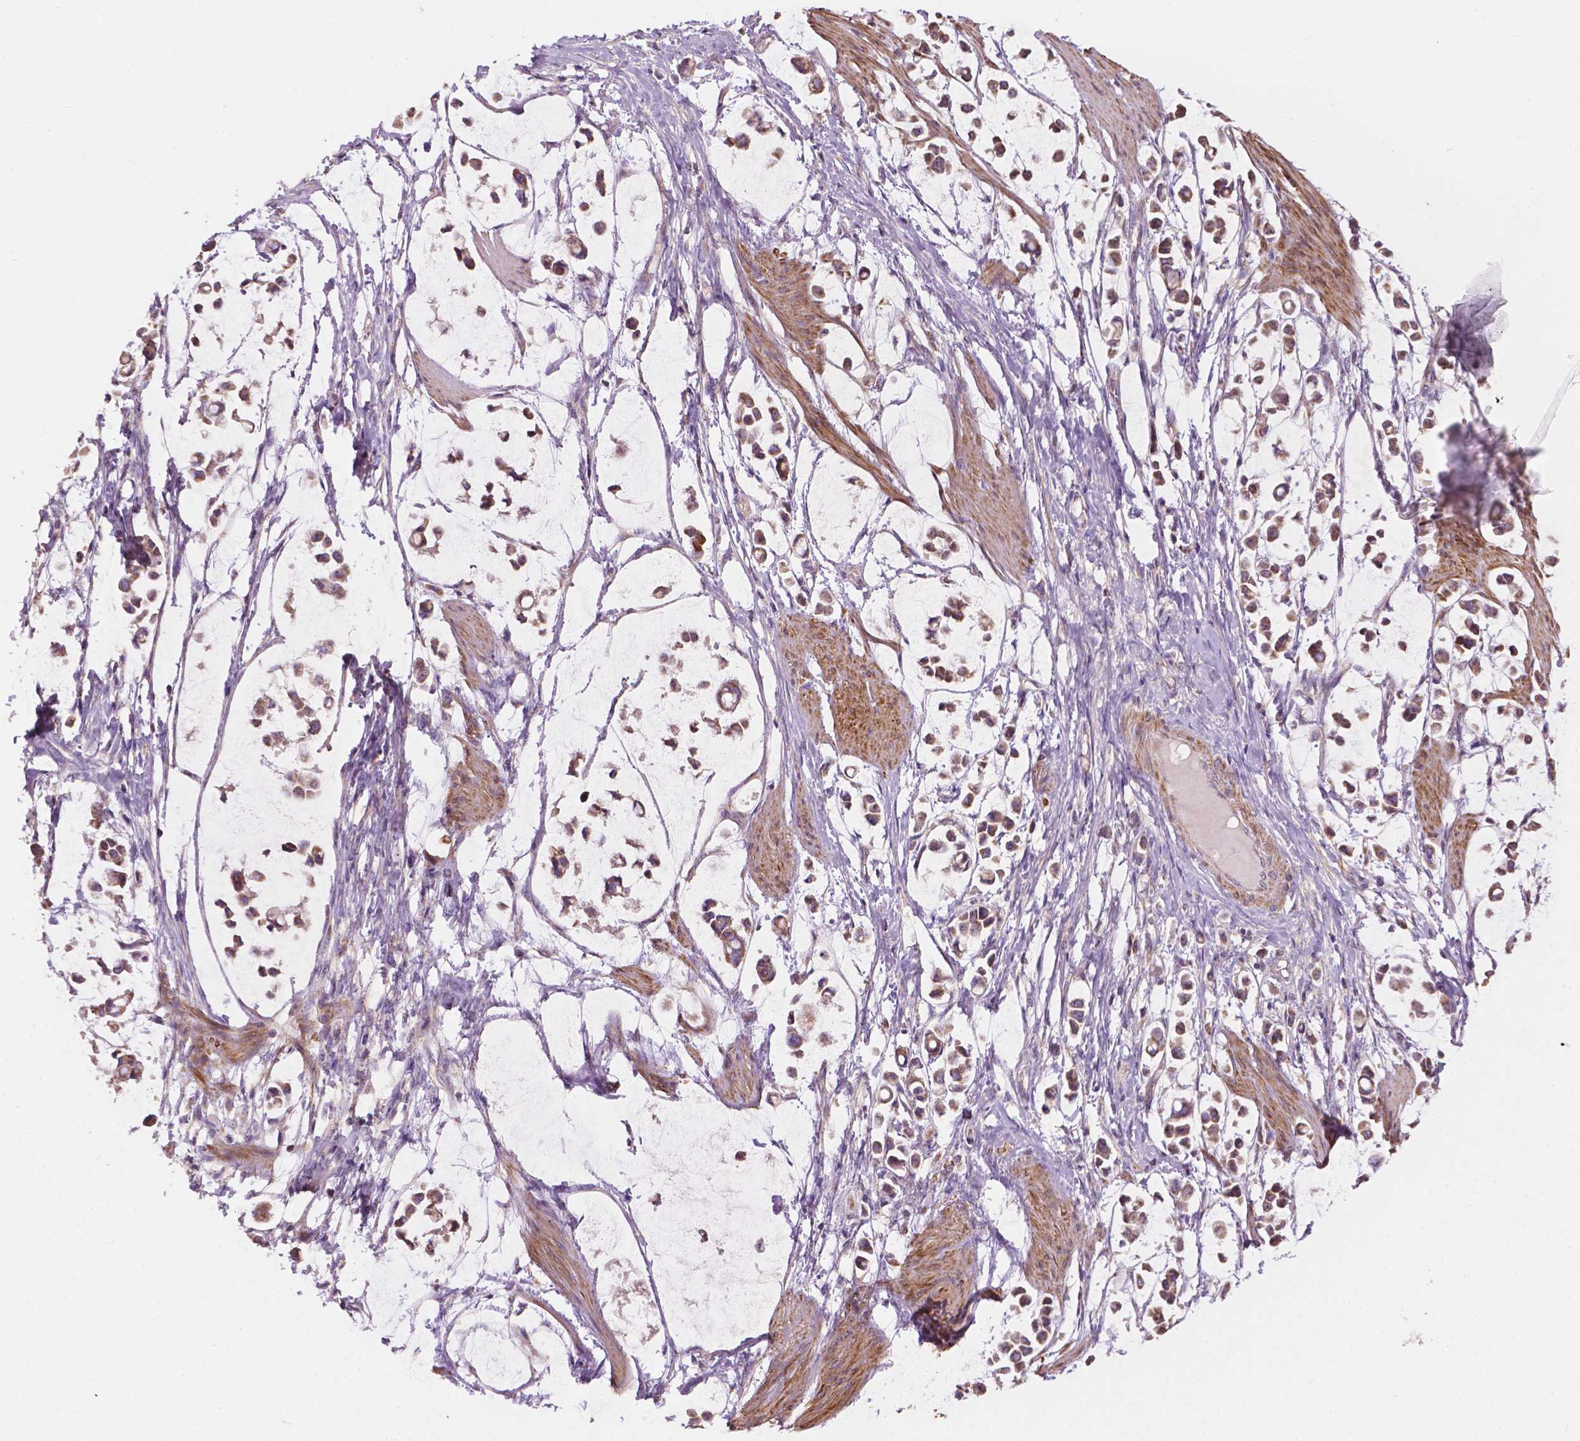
{"staining": {"intensity": "moderate", "quantity": ">75%", "location": "cytoplasmic/membranous"}, "tissue": "stomach cancer", "cell_type": "Tumor cells", "image_type": "cancer", "snomed": [{"axis": "morphology", "description": "Adenocarcinoma, NOS"}, {"axis": "topography", "description": "Stomach"}], "caption": "A brown stain labels moderate cytoplasmic/membranous positivity of a protein in stomach cancer tumor cells. The staining is performed using DAB (3,3'-diaminobenzidine) brown chromogen to label protein expression. The nuclei are counter-stained blue using hematoxylin.", "gene": "NDUFA10", "patient": {"sex": "male", "age": 82}}